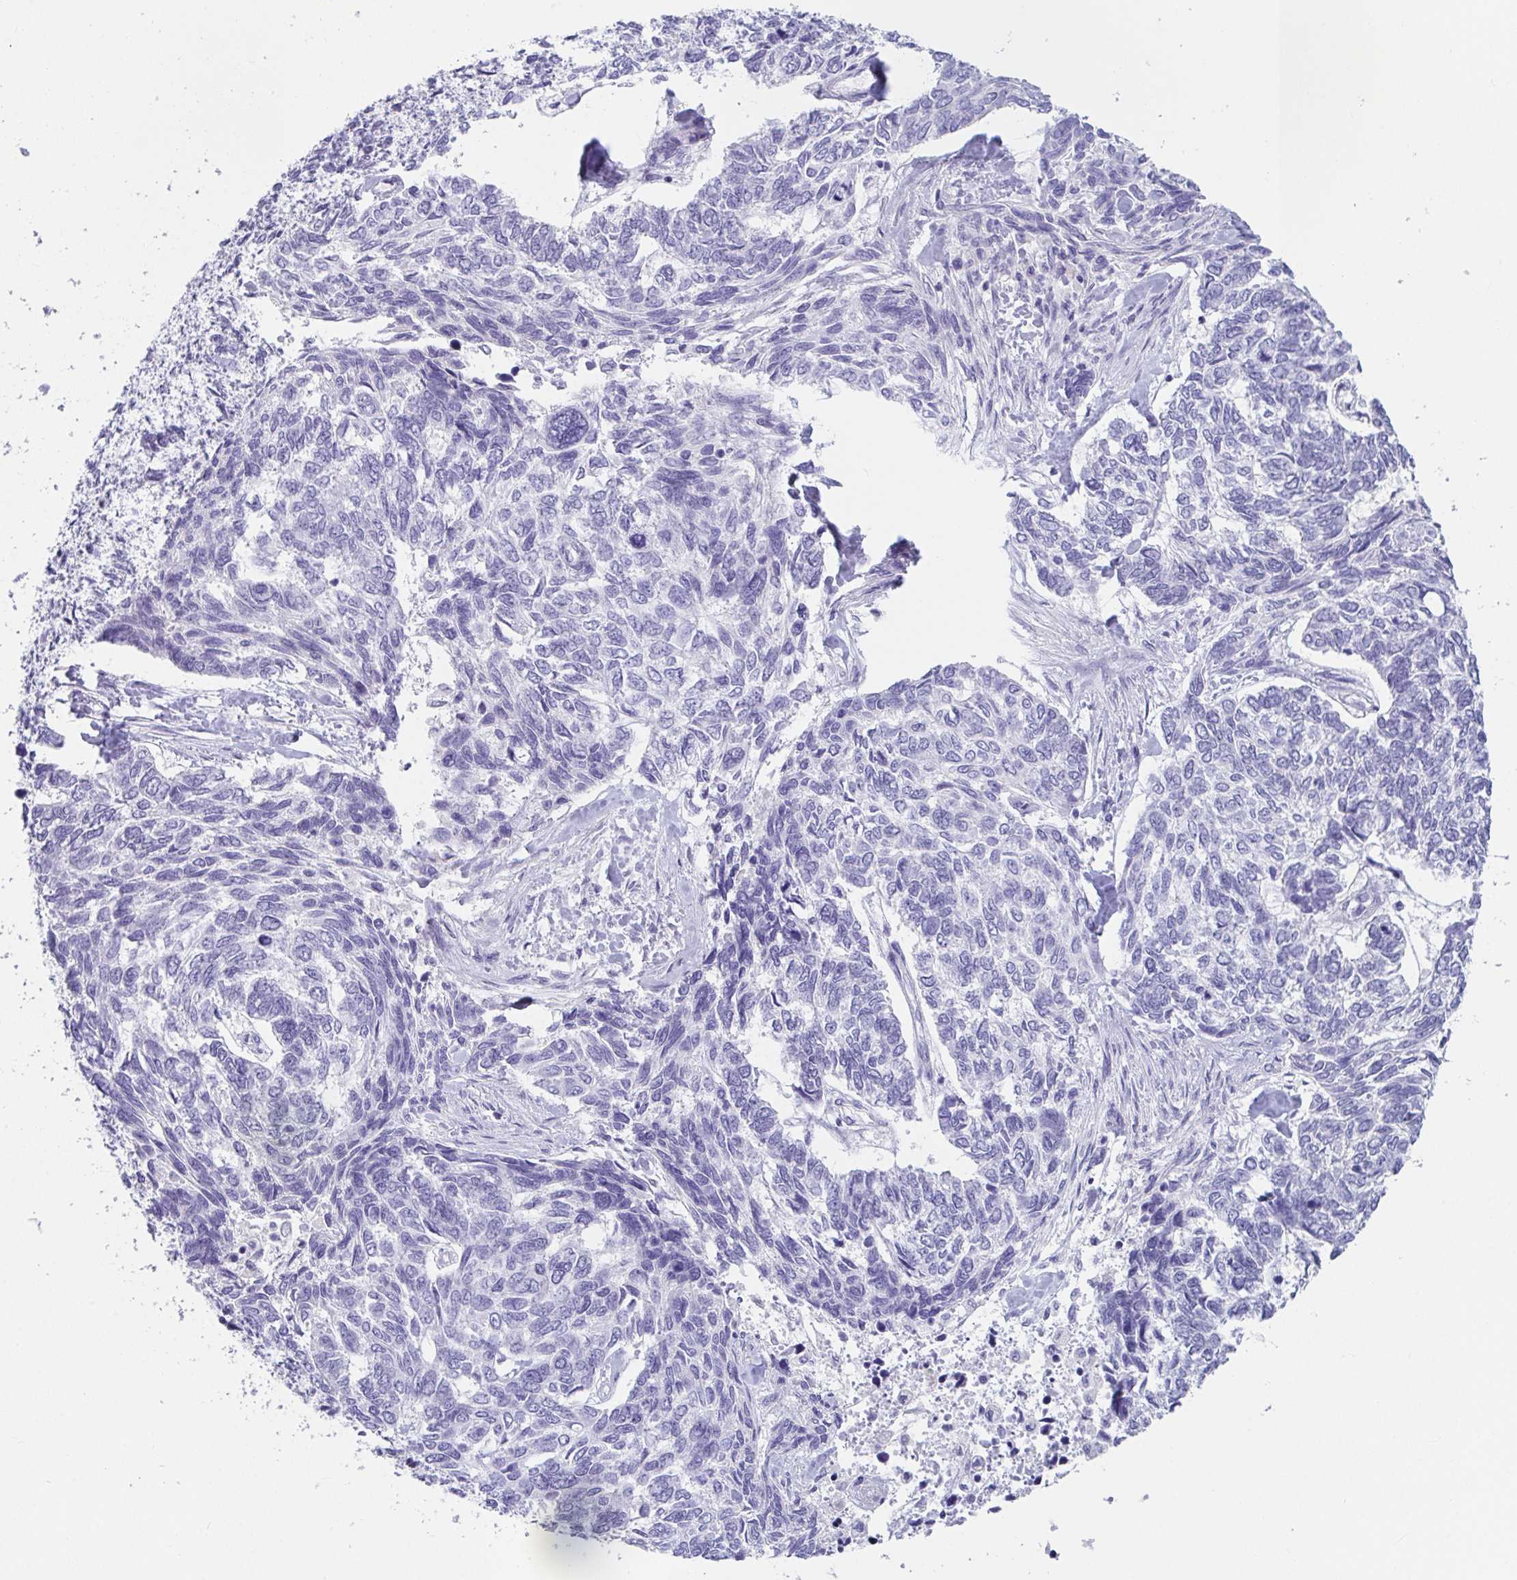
{"staining": {"intensity": "negative", "quantity": "none", "location": "none"}, "tissue": "skin cancer", "cell_type": "Tumor cells", "image_type": "cancer", "snomed": [{"axis": "morphology", "description": "Basal cell carcinoma"}, {"axis": "topography", "description": "Skin"}], "caption": "An image of basal cell carcinoma (skin) stained for a protein shows no brown staining in tumor cells.", "gene": "PLA2G1B", "patient": {"sex": "female", "age": 65}}